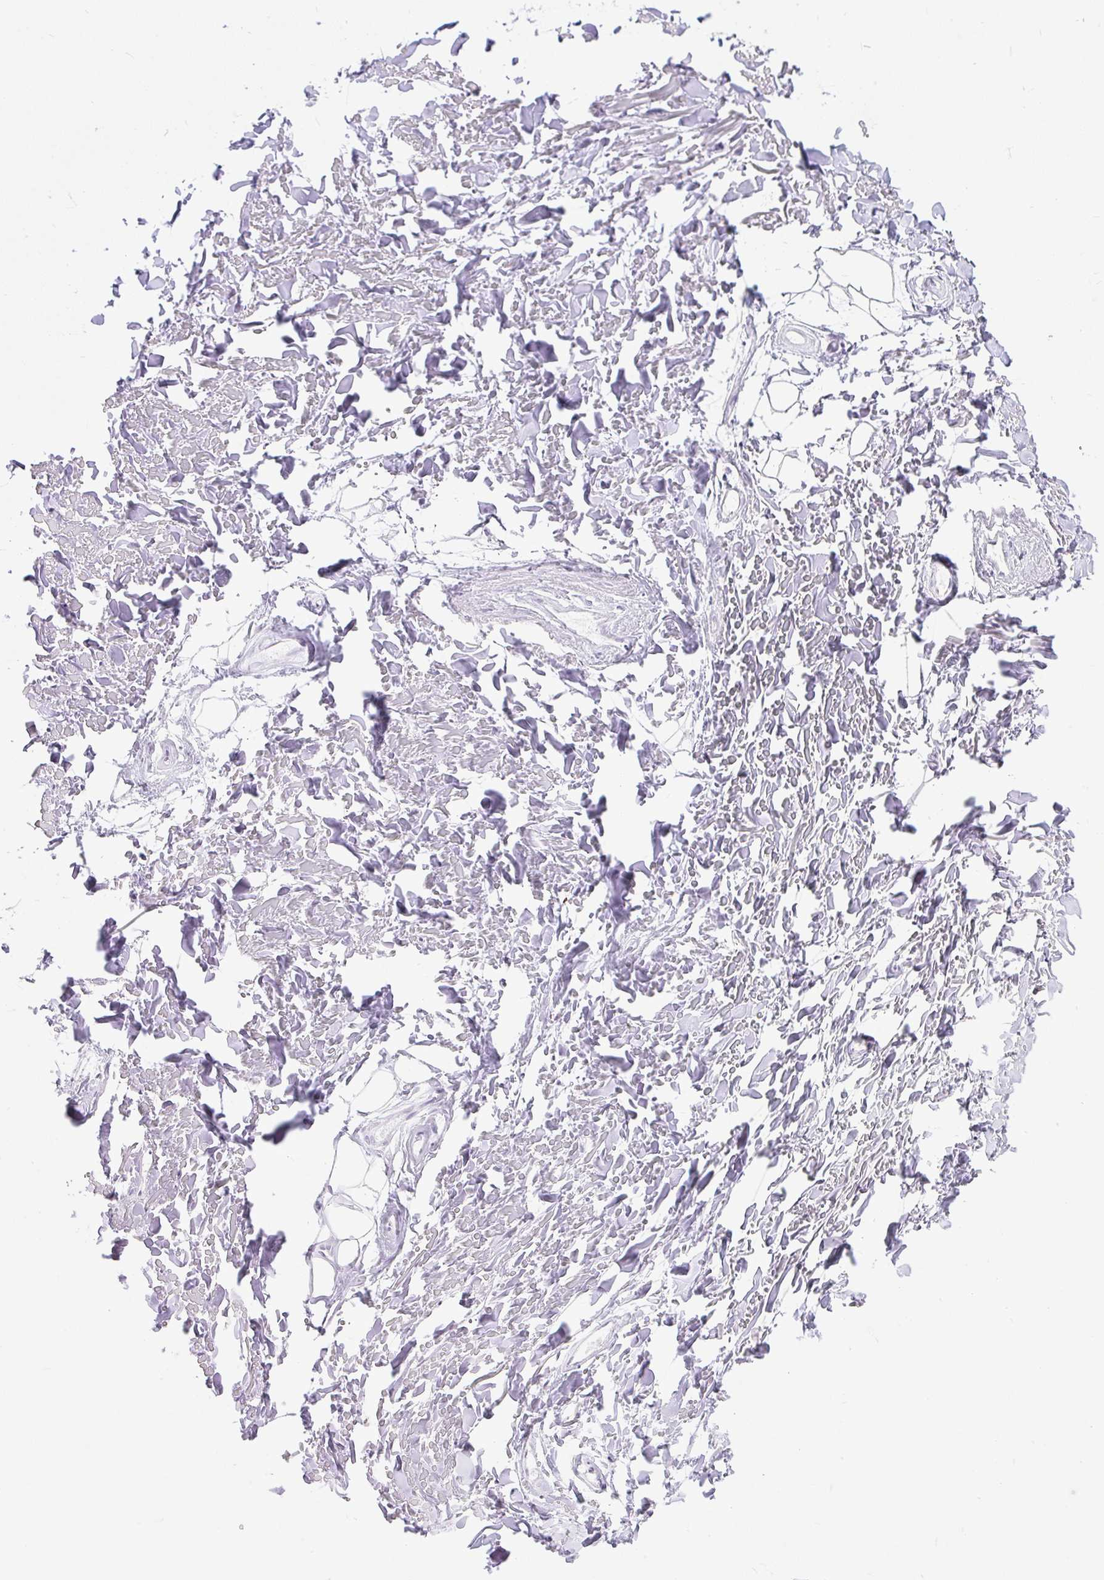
{"staining": {"intensity": "negative", "quantity": "none", "location": "none"}, "tissue": "adipose tissue", "cell_type": "Adipocytes", "image_type": "normal", "snomed": [{"axis": "morphology", "description": "Normal tissue, NOS"}, {"axis": "topography", "description": "Cartilage tissue"}], "caption": "Adipose tissue stained for a protein using immunohistochemistry (IHC) displays no expression adipocytes.", "gene": "PLCXD2", "patient": {"sex": "male", "age": 57}}